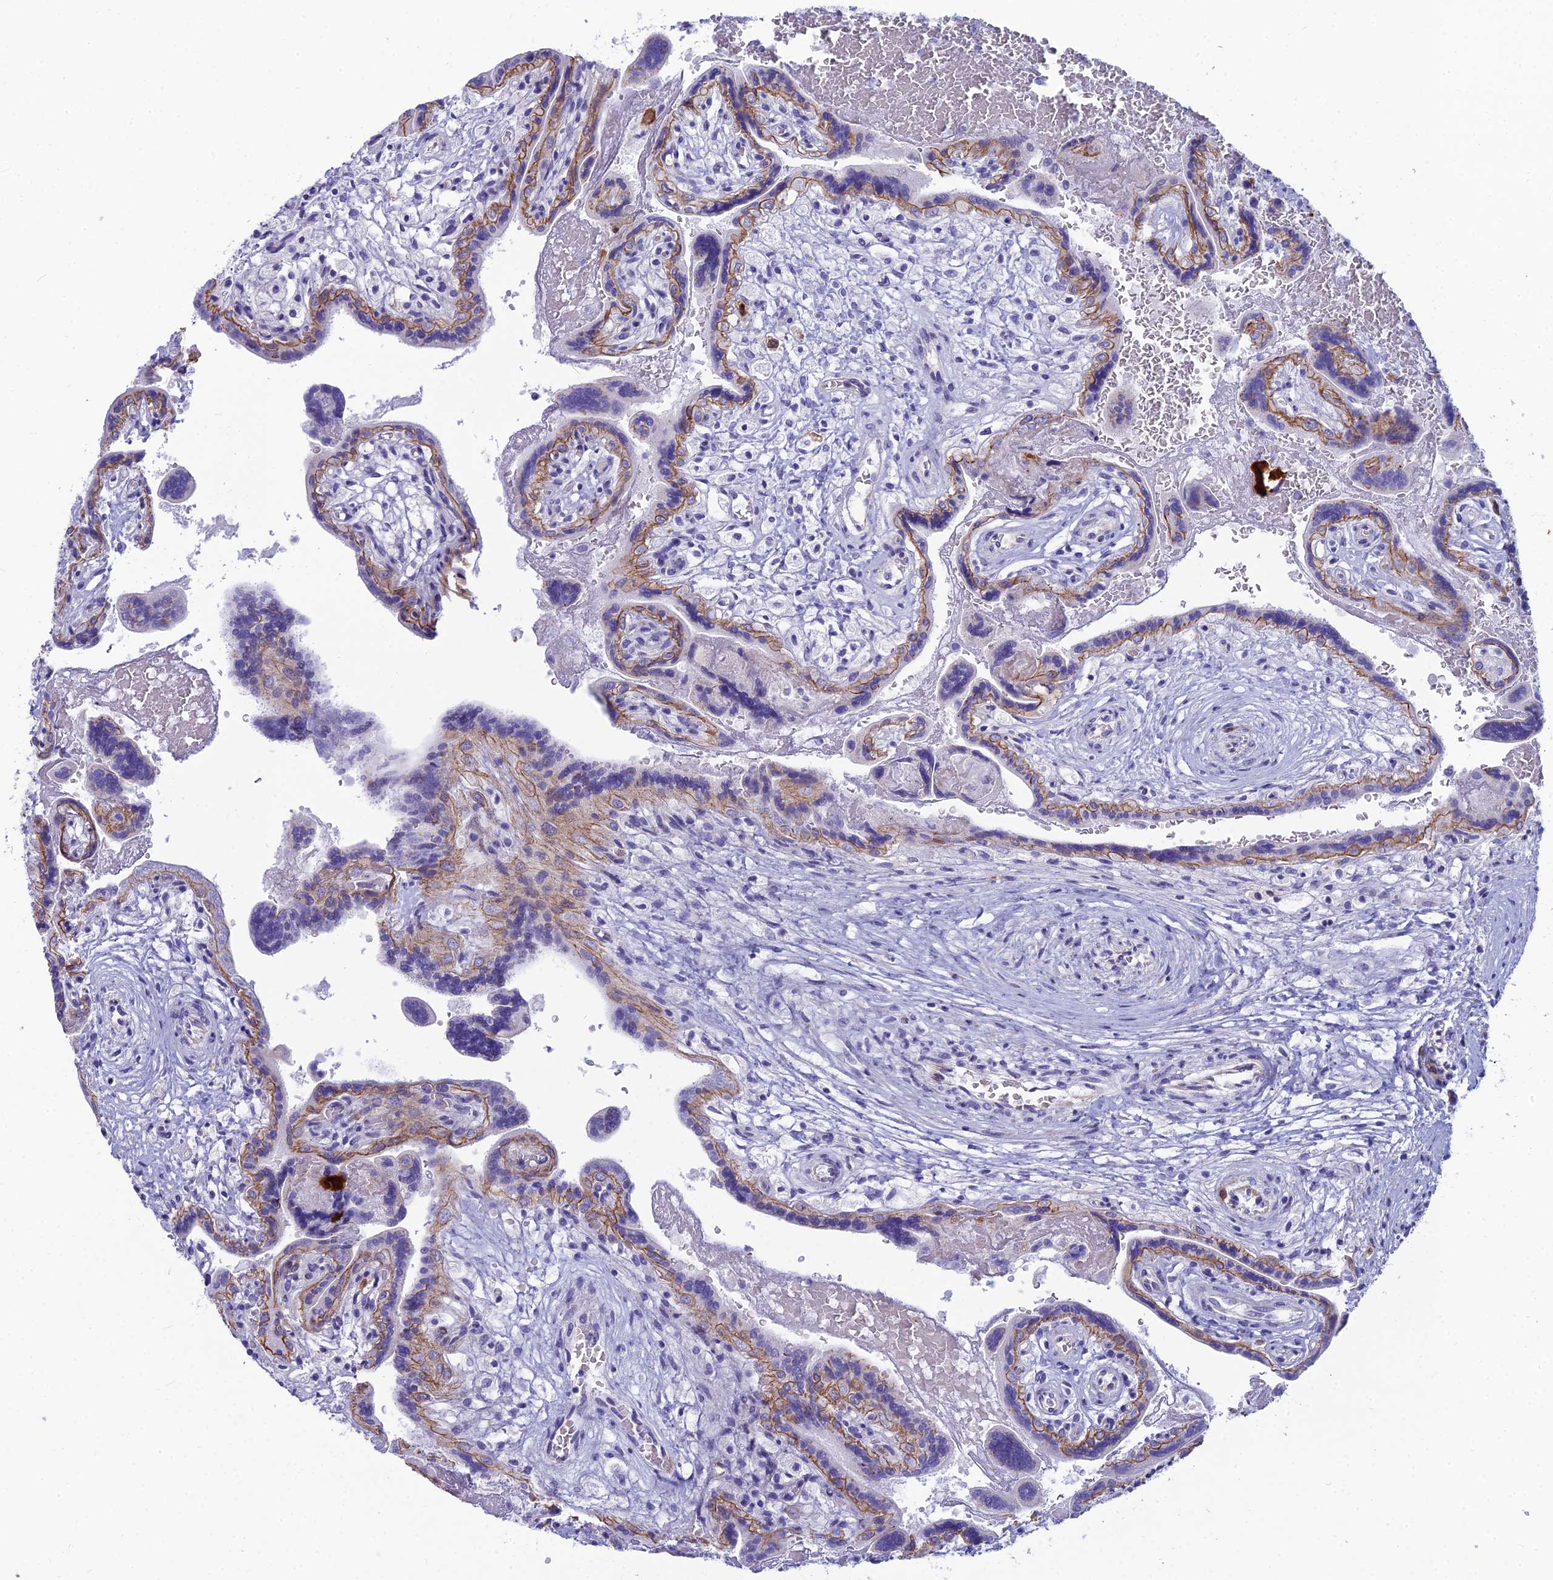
{"staining": {"intensity": "moderate", "quantity": "25%-75%", "location": "cytoplasmic/membranous"}, "tissue": "placenta", "cell_type": "Trophoblastic cells", "image_type": "normal", "snomed": [{"axis": "morphology", "description": "Normal tissue, NOS"}, {"axis": "topography", "description": "Placenta"}], "caption": "Placenta was stained to show a protein in brown. There is medium levels of moderate cytoplasmic/membranous expression in about 25%-75% of trophoblastic cells. (DAB (3,3'-diaminobenzidine) IHC with brightfield microscopy, high magnification).", "gene": "ENSG00000285920", "patient": {"sex": "female", "age": 37}}